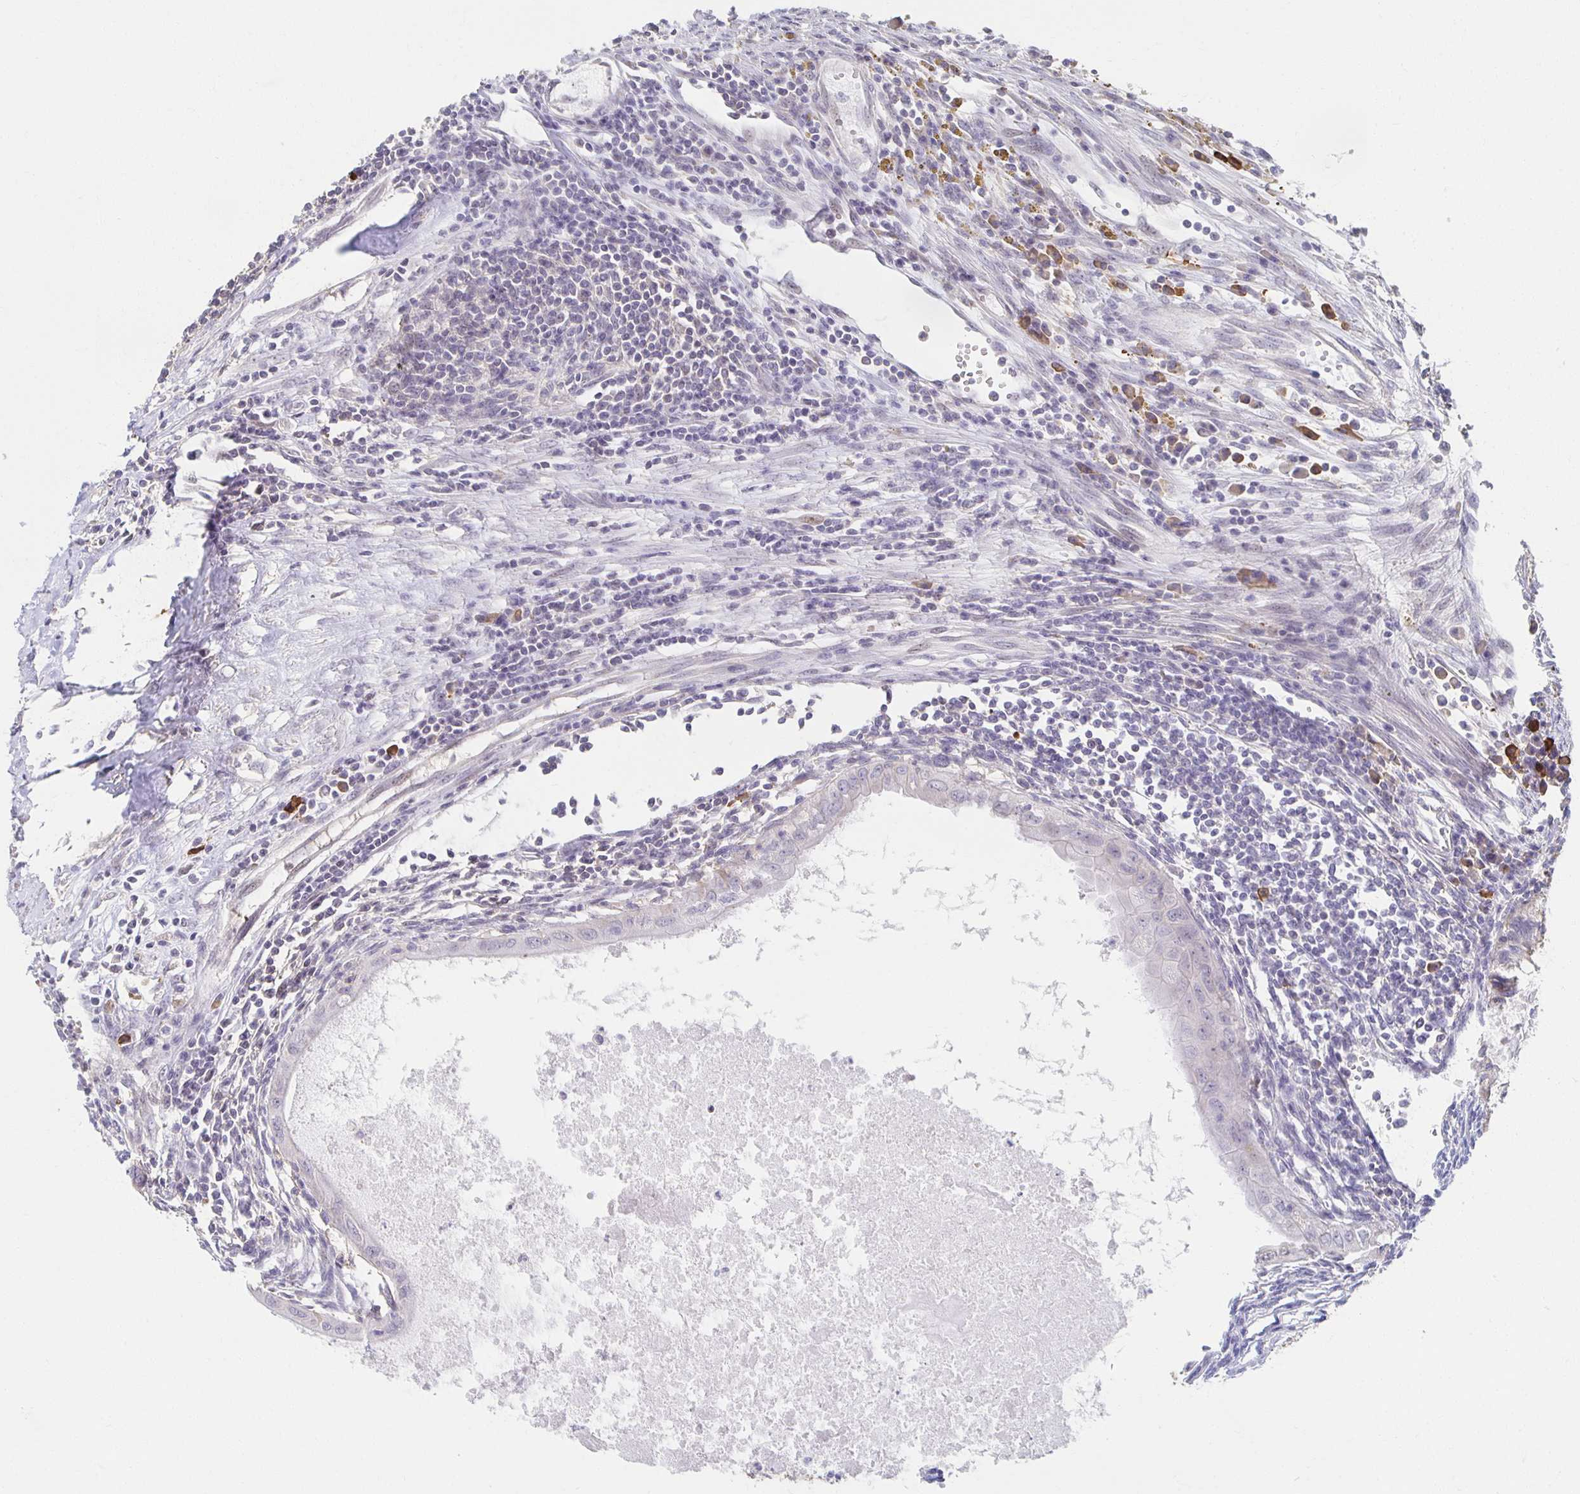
{"staining": {"intensity": "negative", "quantity": "none", "location": "none"}, "tissue": "testis cancer", "cell_type": "Tumor cells", "image_type": "cancer", "snomed": [{"axis": "morphology", "description": "Carcinoma, Embryonal, NOS"}, {"axis": "topography", "description": "Testis"}], "caption": "High power microscopy image of an immunohistochemistry (IHC) micrograph of testis embryonal carcinoma, revealing no significant staining in tumor cells. (DAB (3,3'-diaminobenzidine) immunohistochemistry (IHC) visualized using brightfield microscopy, high magnification).", "gene": "ZNF692", "patient": {"sex": "male", "age": 37}}